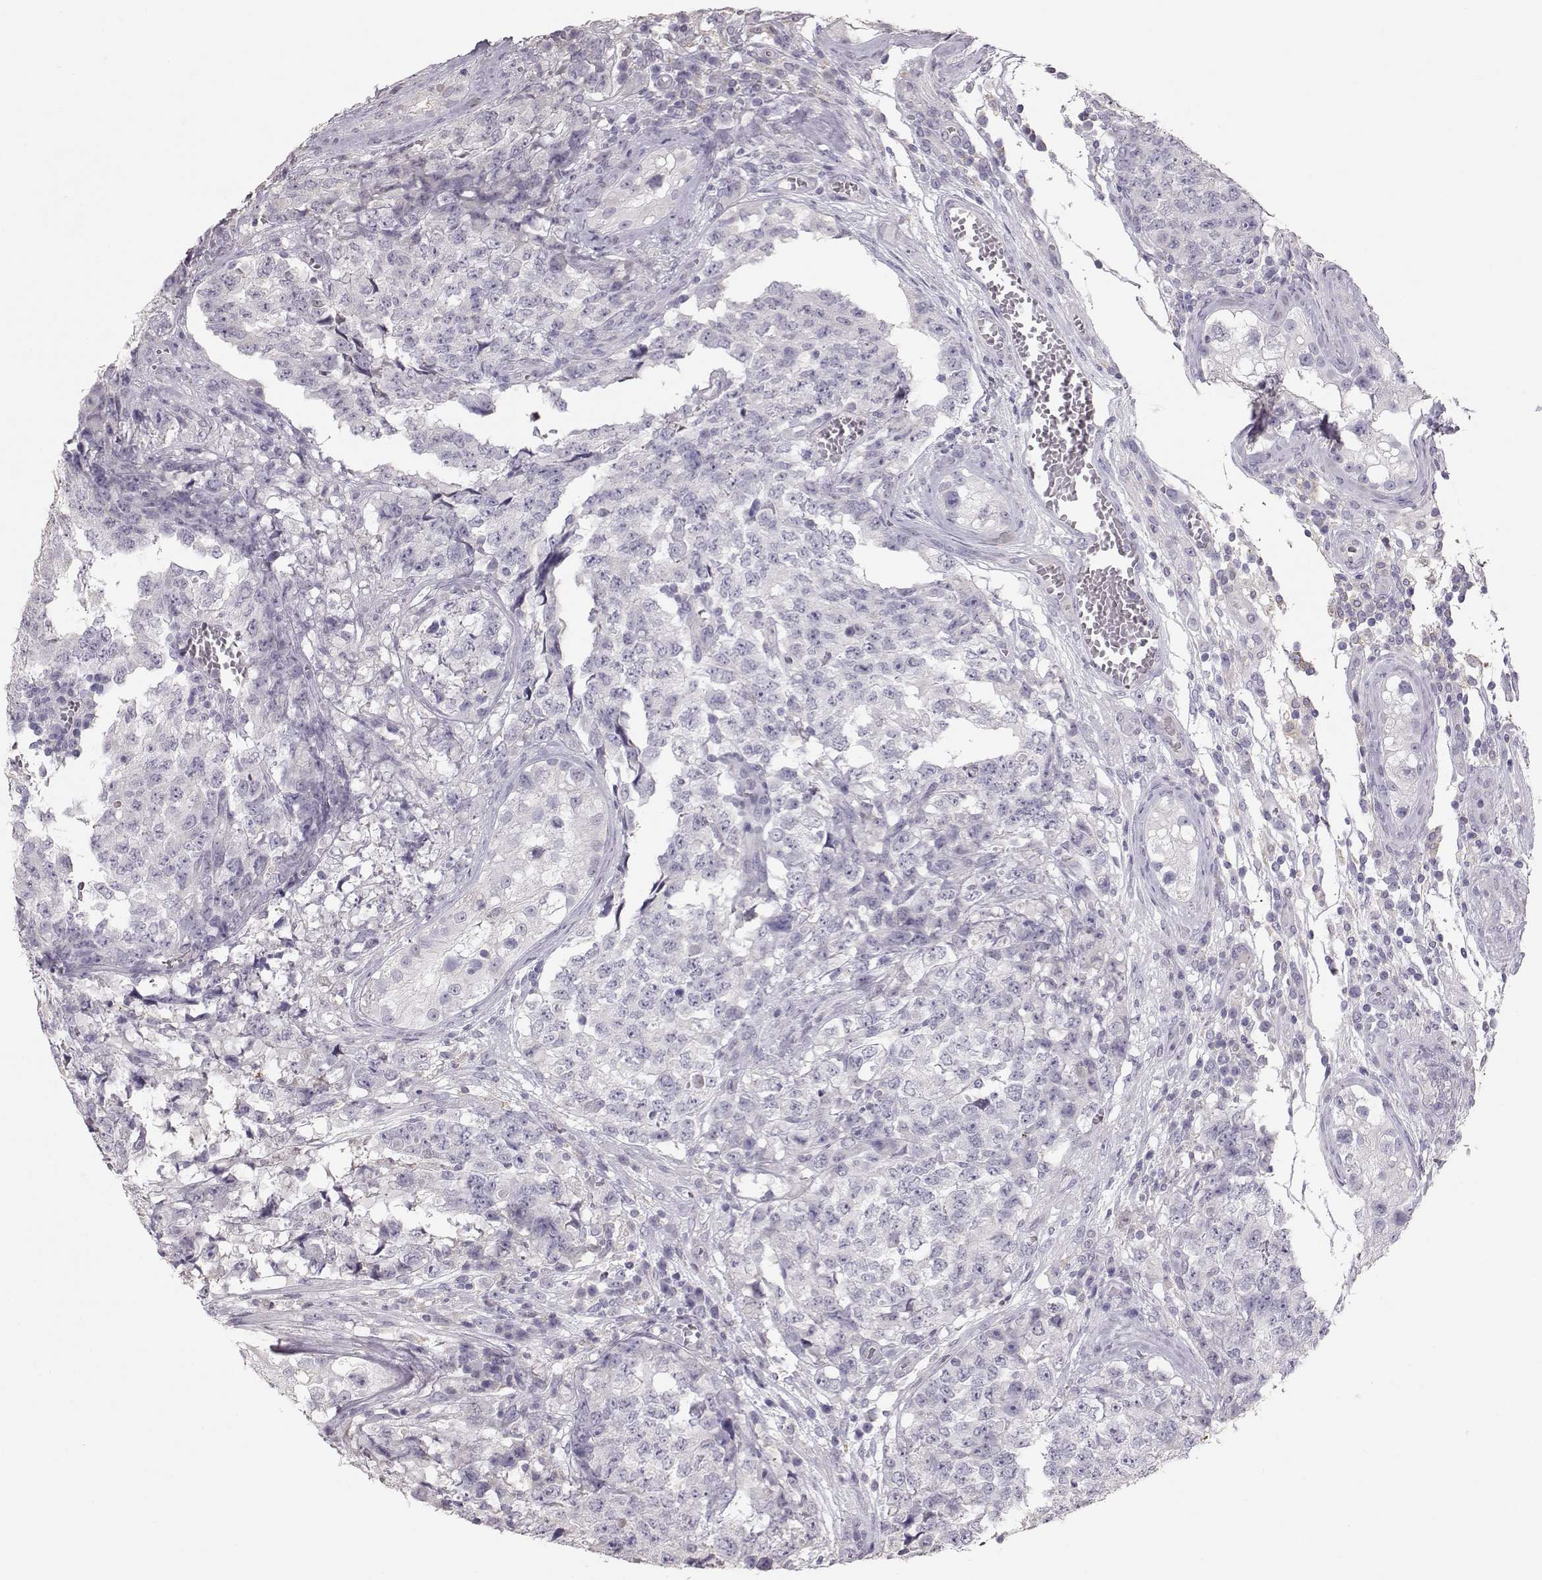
{"staining": {"intensity": "negative", "quantity": "none", "location": "none"}, "tissue": "testis cancer", "cell_type": "Tumor cells", "image_type": "cancer", "snomed": [{"axis": "morphology", "description": "Carcinoma, Embryonal, NOS"}, {"axis": "topography", "description": "Testis"}], "caption": "Embryonal carcinoma (testis) stained for a protein using IHC displays no expression tumor cells.", "gene": "POU1F1", "patient": {"sex": "male", "age": 23}}